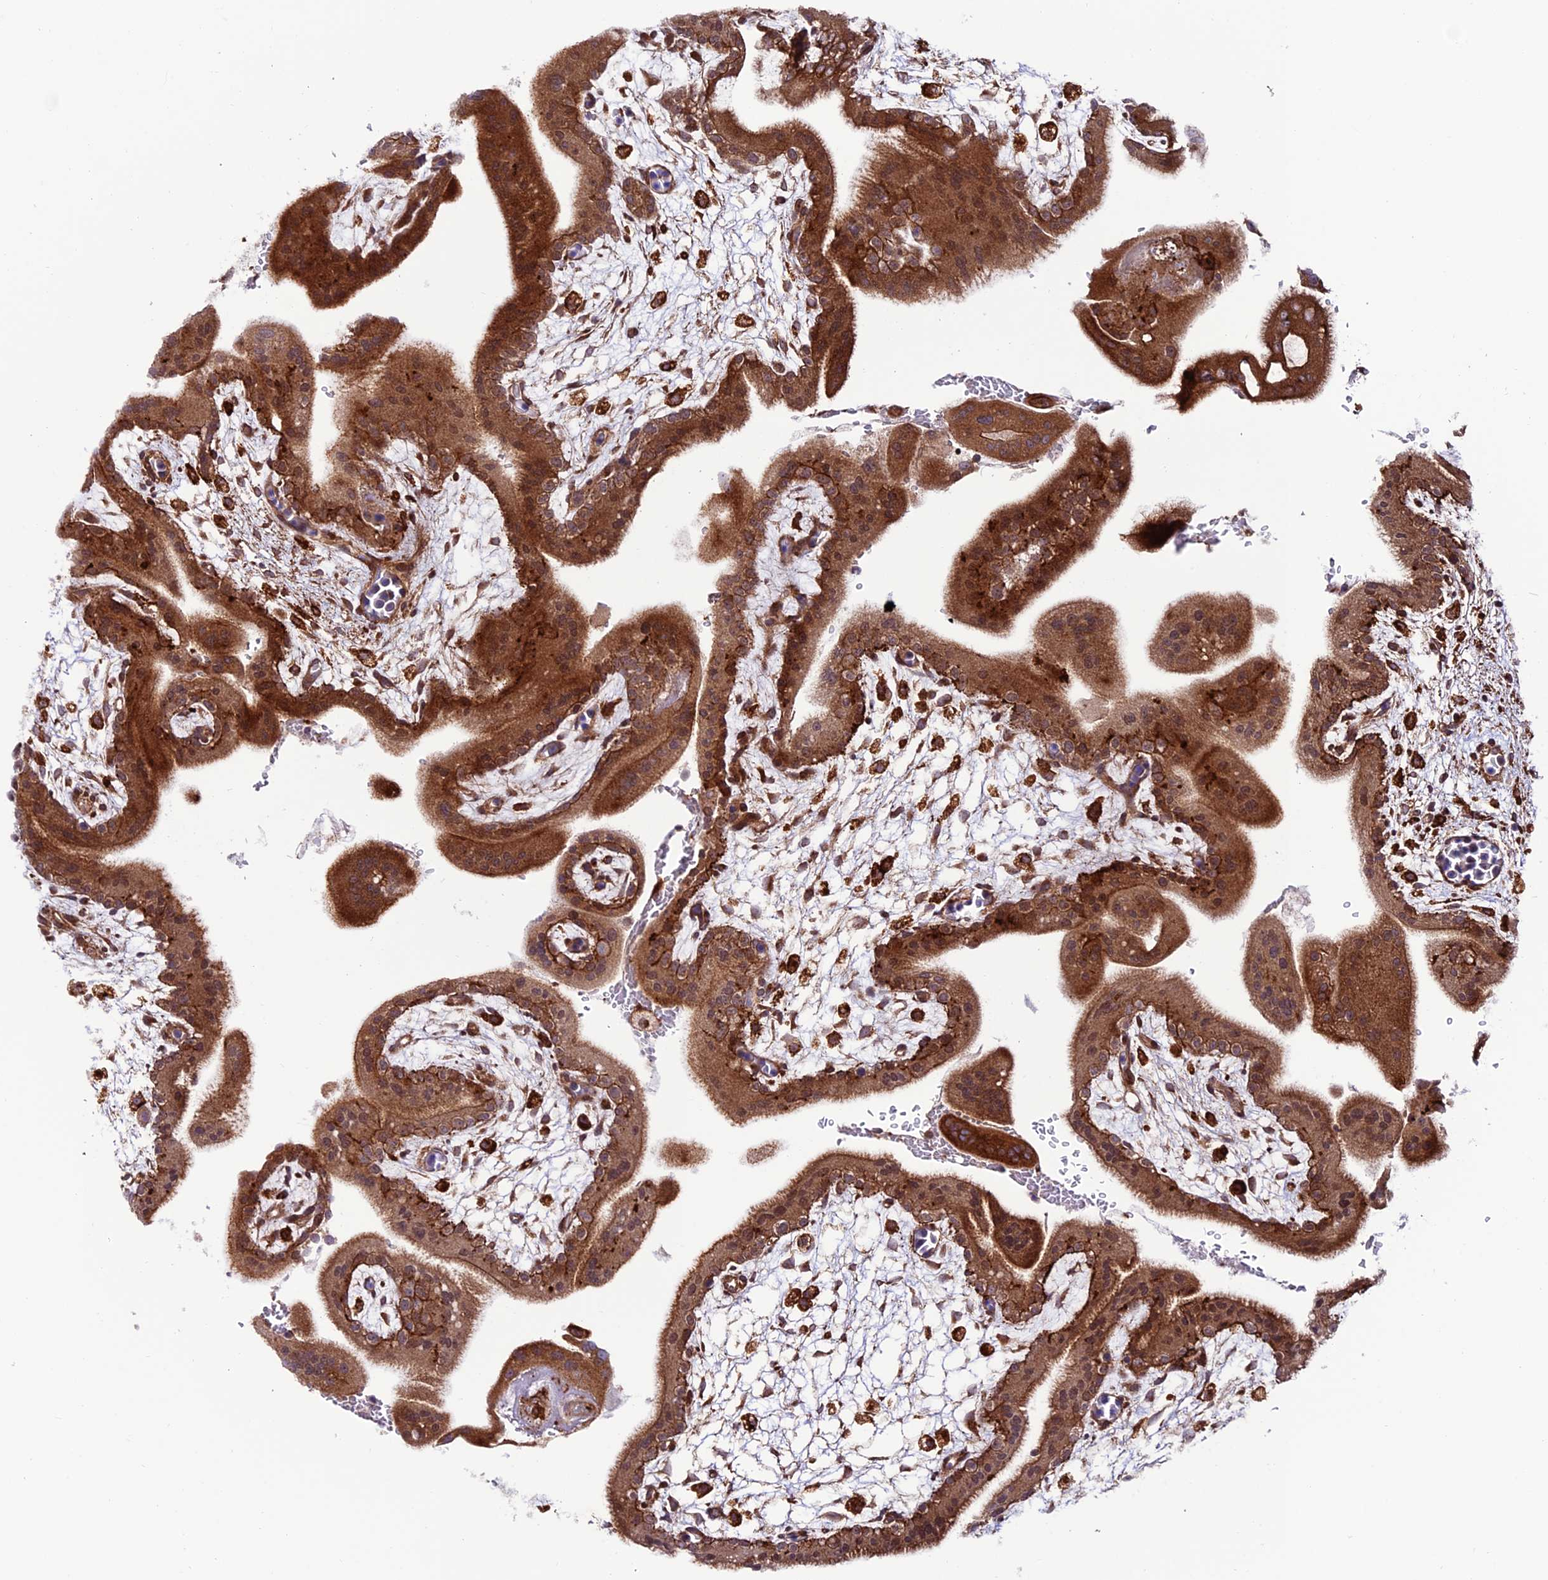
{"staining": {"intensity": "strong", "quantity": ">75%", "location": "cytoplasmic/membranous"}, "tissue": "placenta", "cell_type": "Decidual cells", "image_type": "normal", "snomed": [{"axis": "morphology", "description": "Normal tissue, NOS"}, {"axis": "topography", "description": "Placenta"}], "caption": "Immunohistochemistry (IHC) image of unremarkable placenta: human placenta stained using immunohistochemistry demonstrates high levels of strong protein expression localized specifically in the cytoplasmic/membranous of decidual cells, appearing as a cytoplasmic/membranous brown color.", "gene": "TNIP3", "patient": {"sex": "female", "age": 35}}